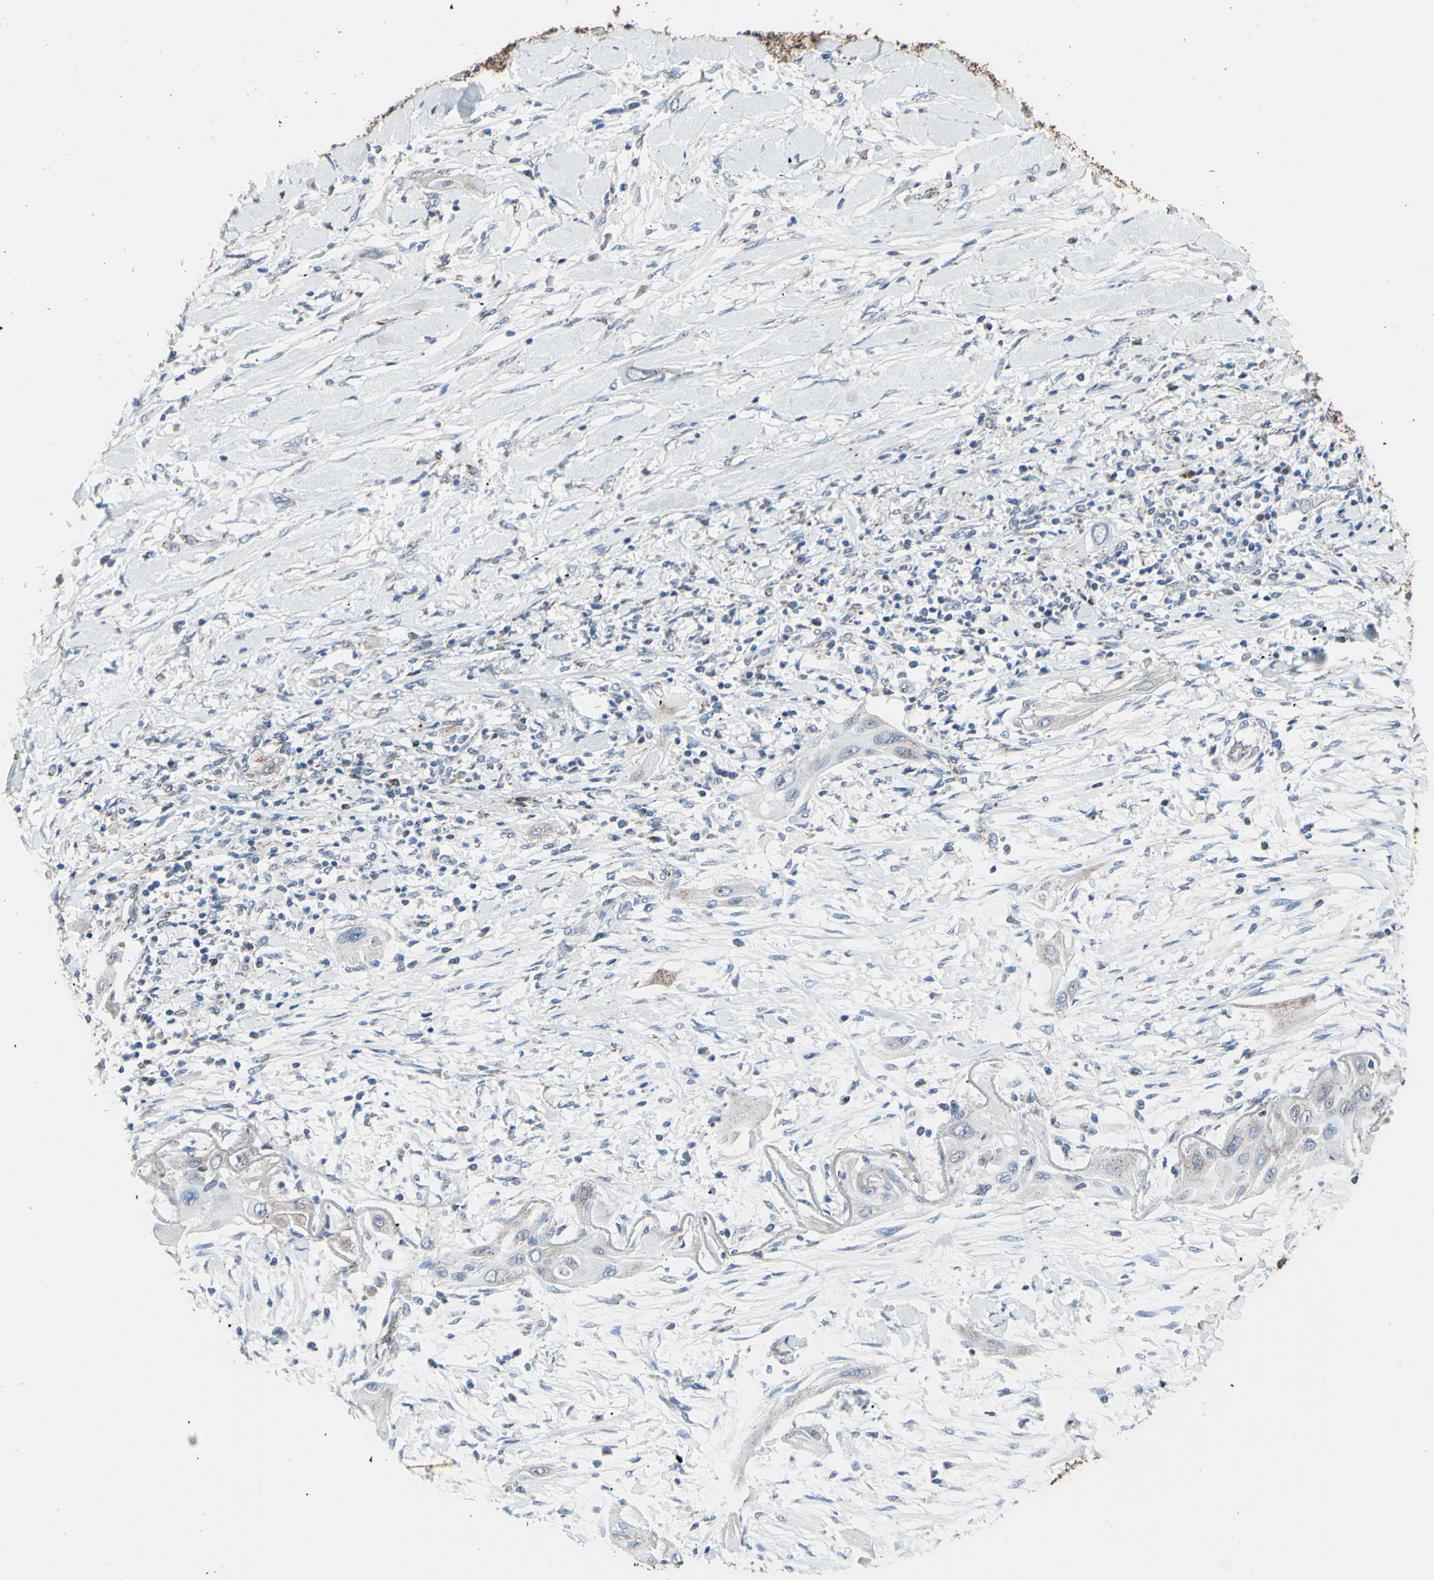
{"staining": {"intensity": "negative", "quantity": "none", "location": "none"}, "tissue": "lung cancer", "cell_type": "Tumor cells", "image_type": "cancer", "snomed": [{"axis": "morphology", "description": "Squamous cell carcinoma, NOS"}, {"axis": "topography", "description": "Lung"}], "caption": "The image demonstrates no significant positivity in tumor cells of lung cancer.", "gene": "CMKLR2", "patient": {"sex": "female", "age": 47}}